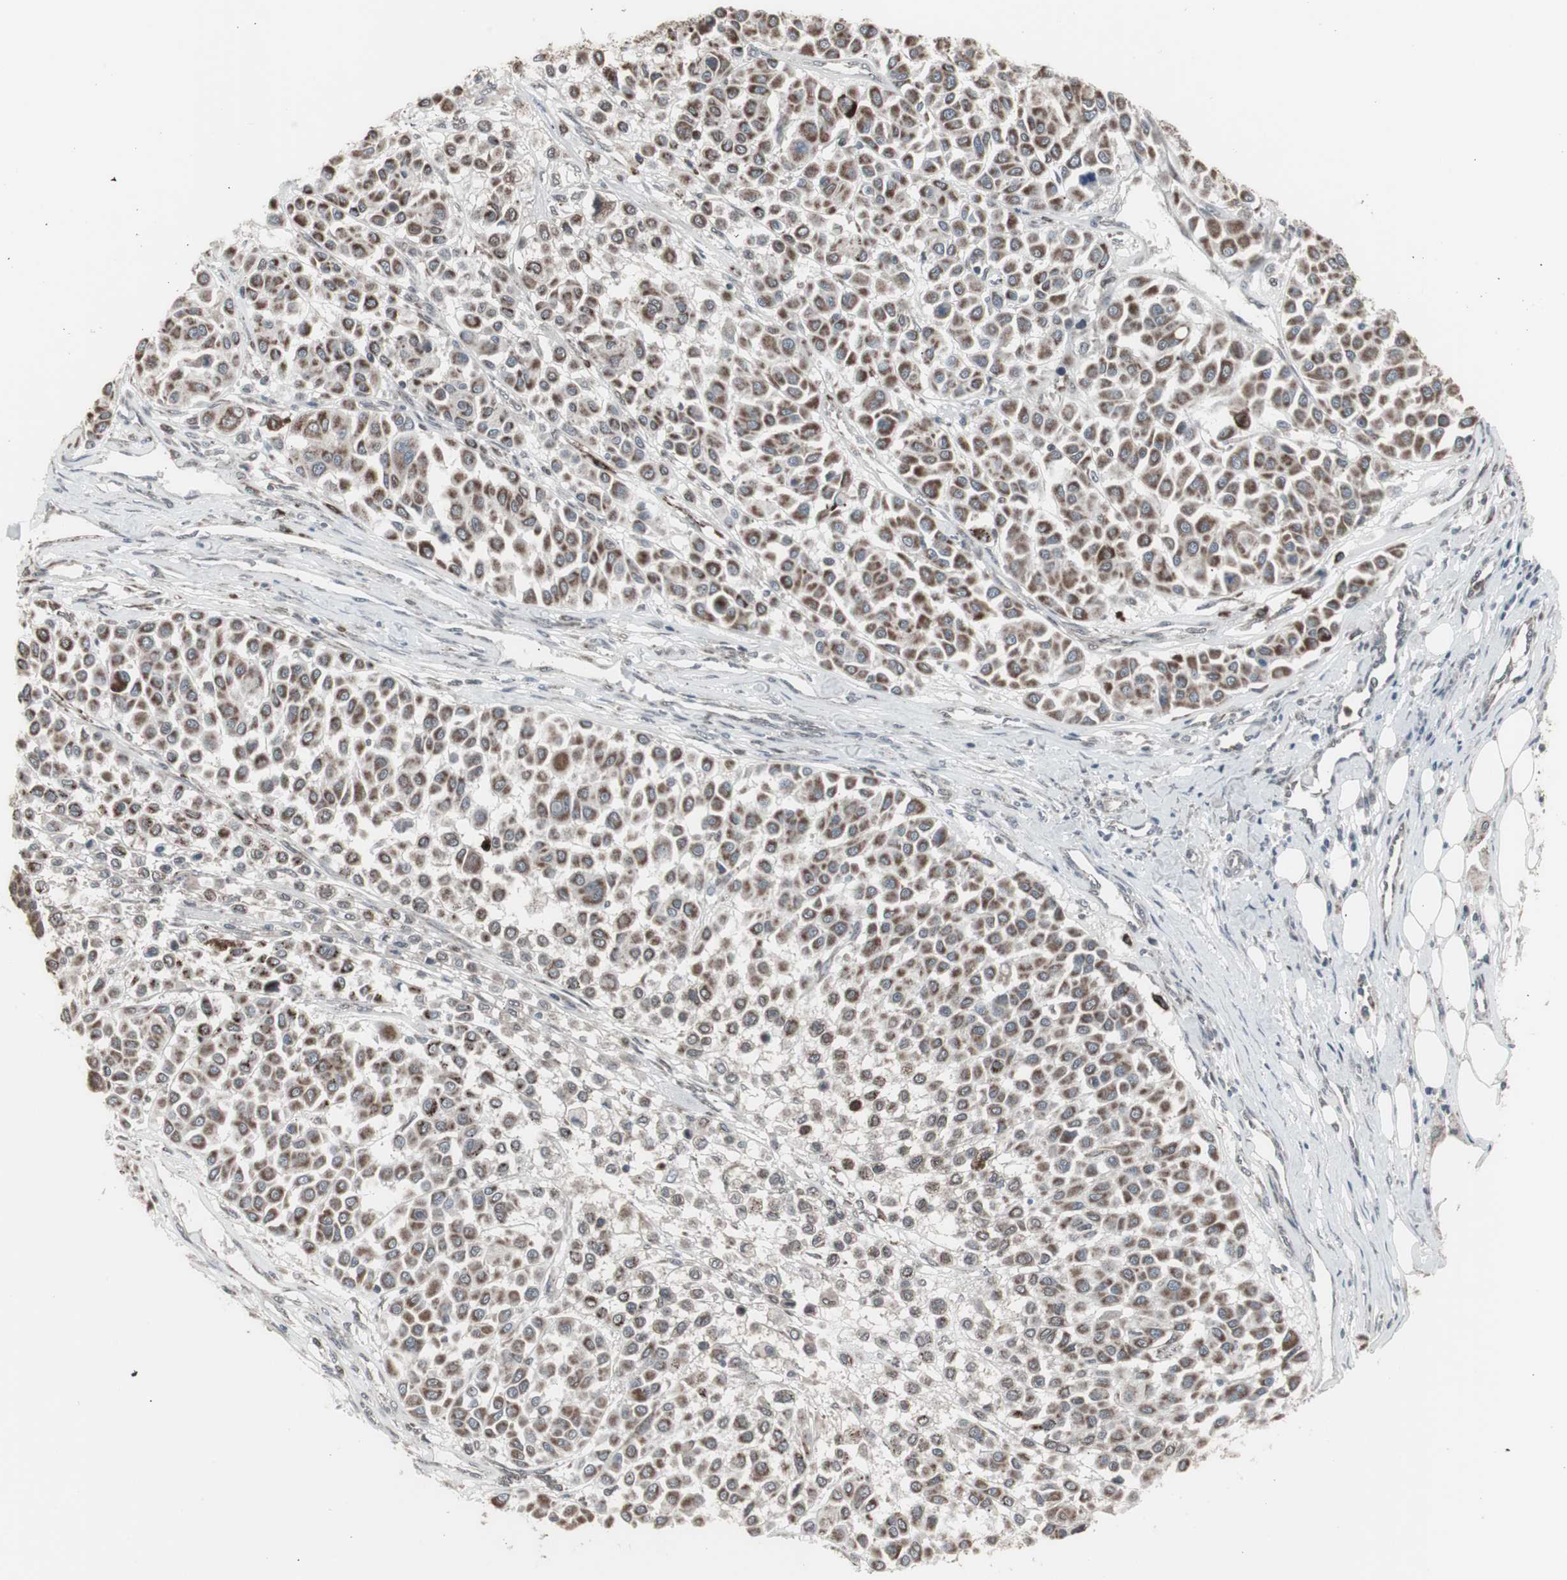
{"staining": {"intensity": "moderate", "quantity": ">75%", "location": "cytoplasmic/membranous"}, "tissue": "melanoma", "cell_type": "Tumor cells", "image_type": "cancer", "snomed": [{"axis": "morphology", "description": "Malignant melanoma, Metastatic site"}, {"axis": "topography", "description": "Soft tissue"}], "caption": "Tumor cells show moderate cytoplasmic/membranous expression in about >75% of cells in malignant melanoma (metastatic site).", "gene": "RXRA", "patient": {"sex": "male", "age": 41}}